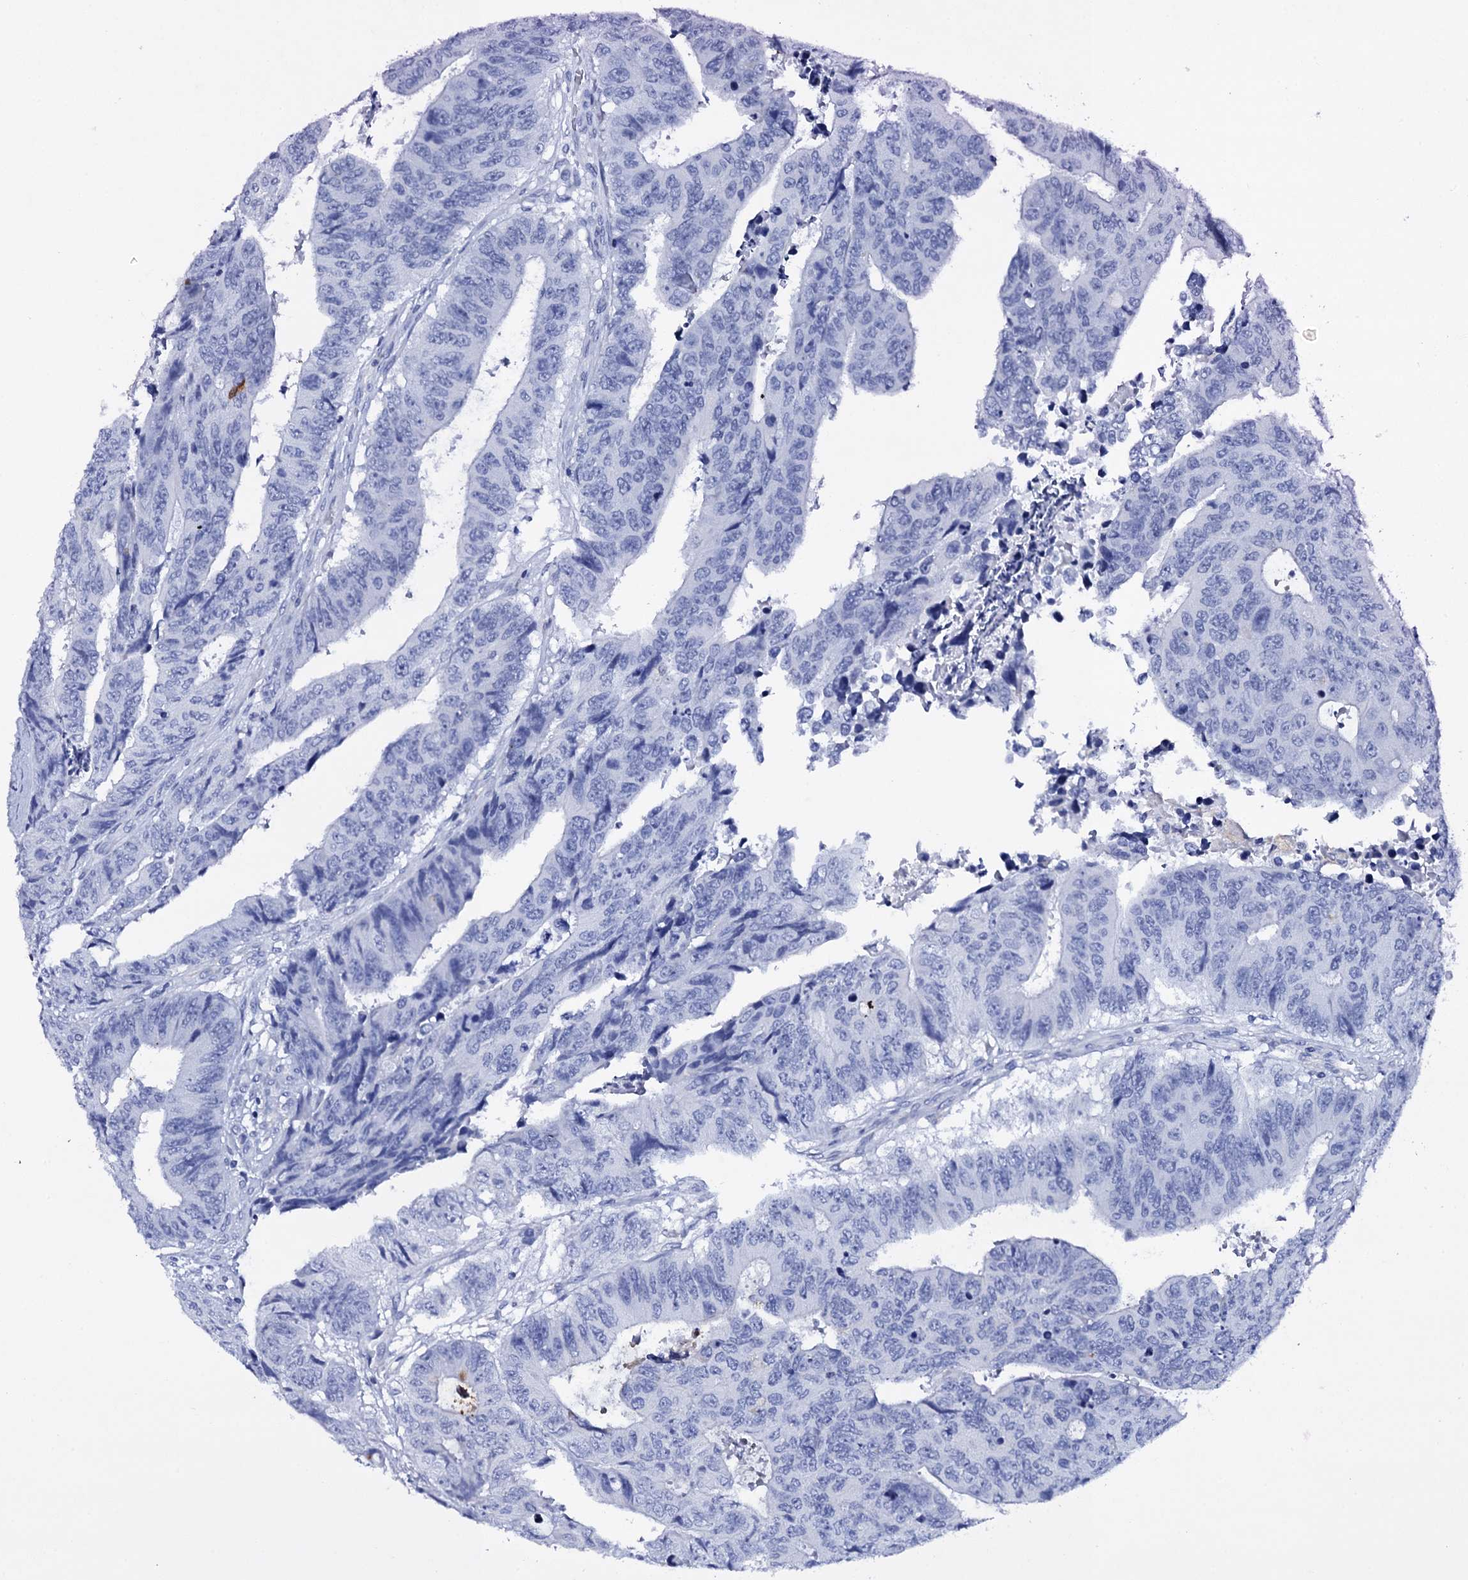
{"staining": {"intensity": "negative", "quantity": "none", "location": "none"}, "tissue": "colorectal cancer", "cell_type": "Tumor cells", "image_type": "cancer", "snomed": [{"axis": "morphology", "description": "Adenocarcinoma, NOS"}, {"axis": "topography", "description": "Rectum"}], "caption": "Immunohistochemistry (IHC) of adenocarcinoma (colorectal) exhibits no expression in tumor cells.", "gene": "ITPRID2", "patient": {"sex": "male", "age": 84}}